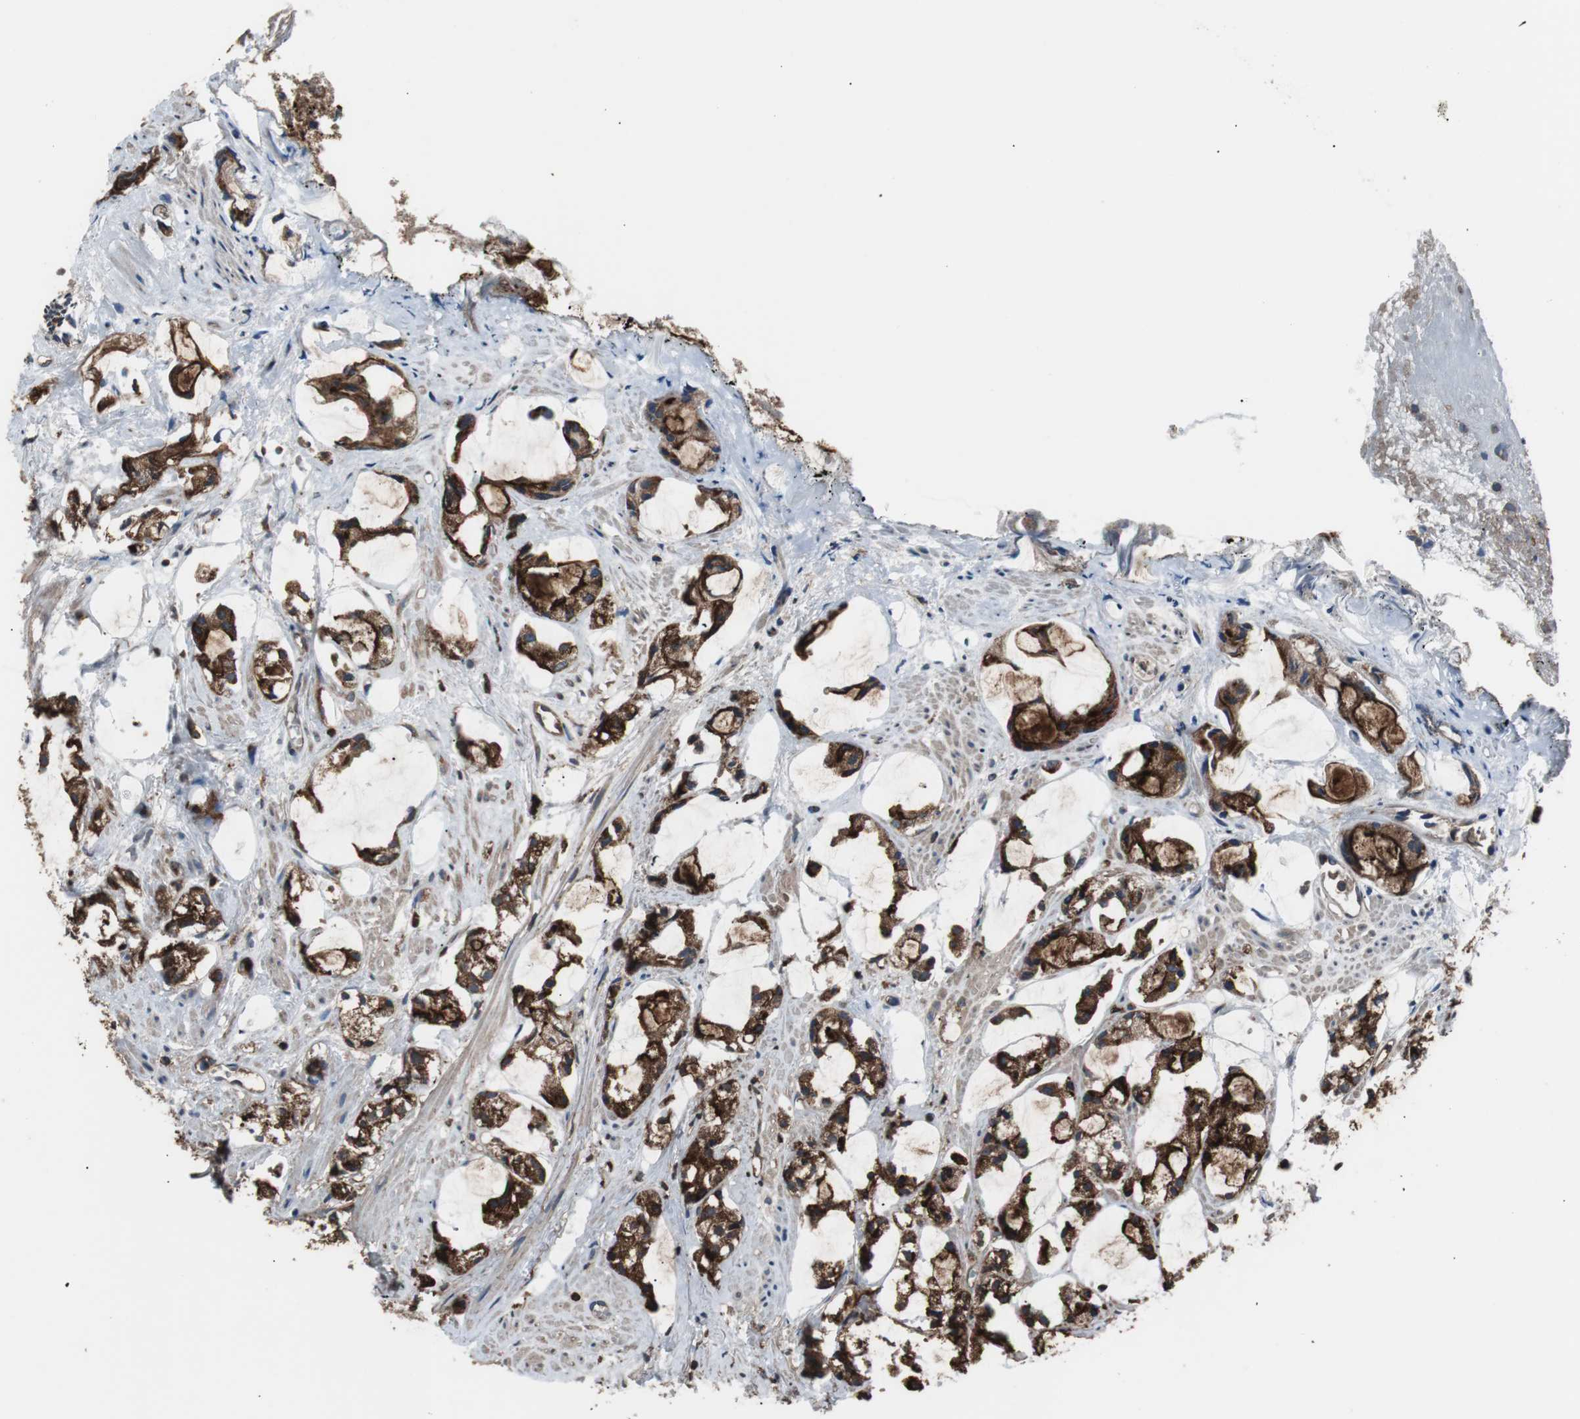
{"staining": {"intensity": "strong", "quantity": ">75%", "location": "cytoplasmic/membranous"}, "tissue": "prostate cancer", "cell_type": "Tumor cells", "image_type": "cancer", "snomed": [{"axis": "morphology", "description": "Adenocarcinoma, High grade"}, {"axis": "topography", "description": "Prostate"}], "caption": "Protein expression analysis of prostate cancer (adenocarcinoma (high-grade)) exhibits strong cytoplasmic/membranous expression in approximately >75% of tumor cells.", "gene": "B2M", "patient": {"sex": "male", "age": 85}}